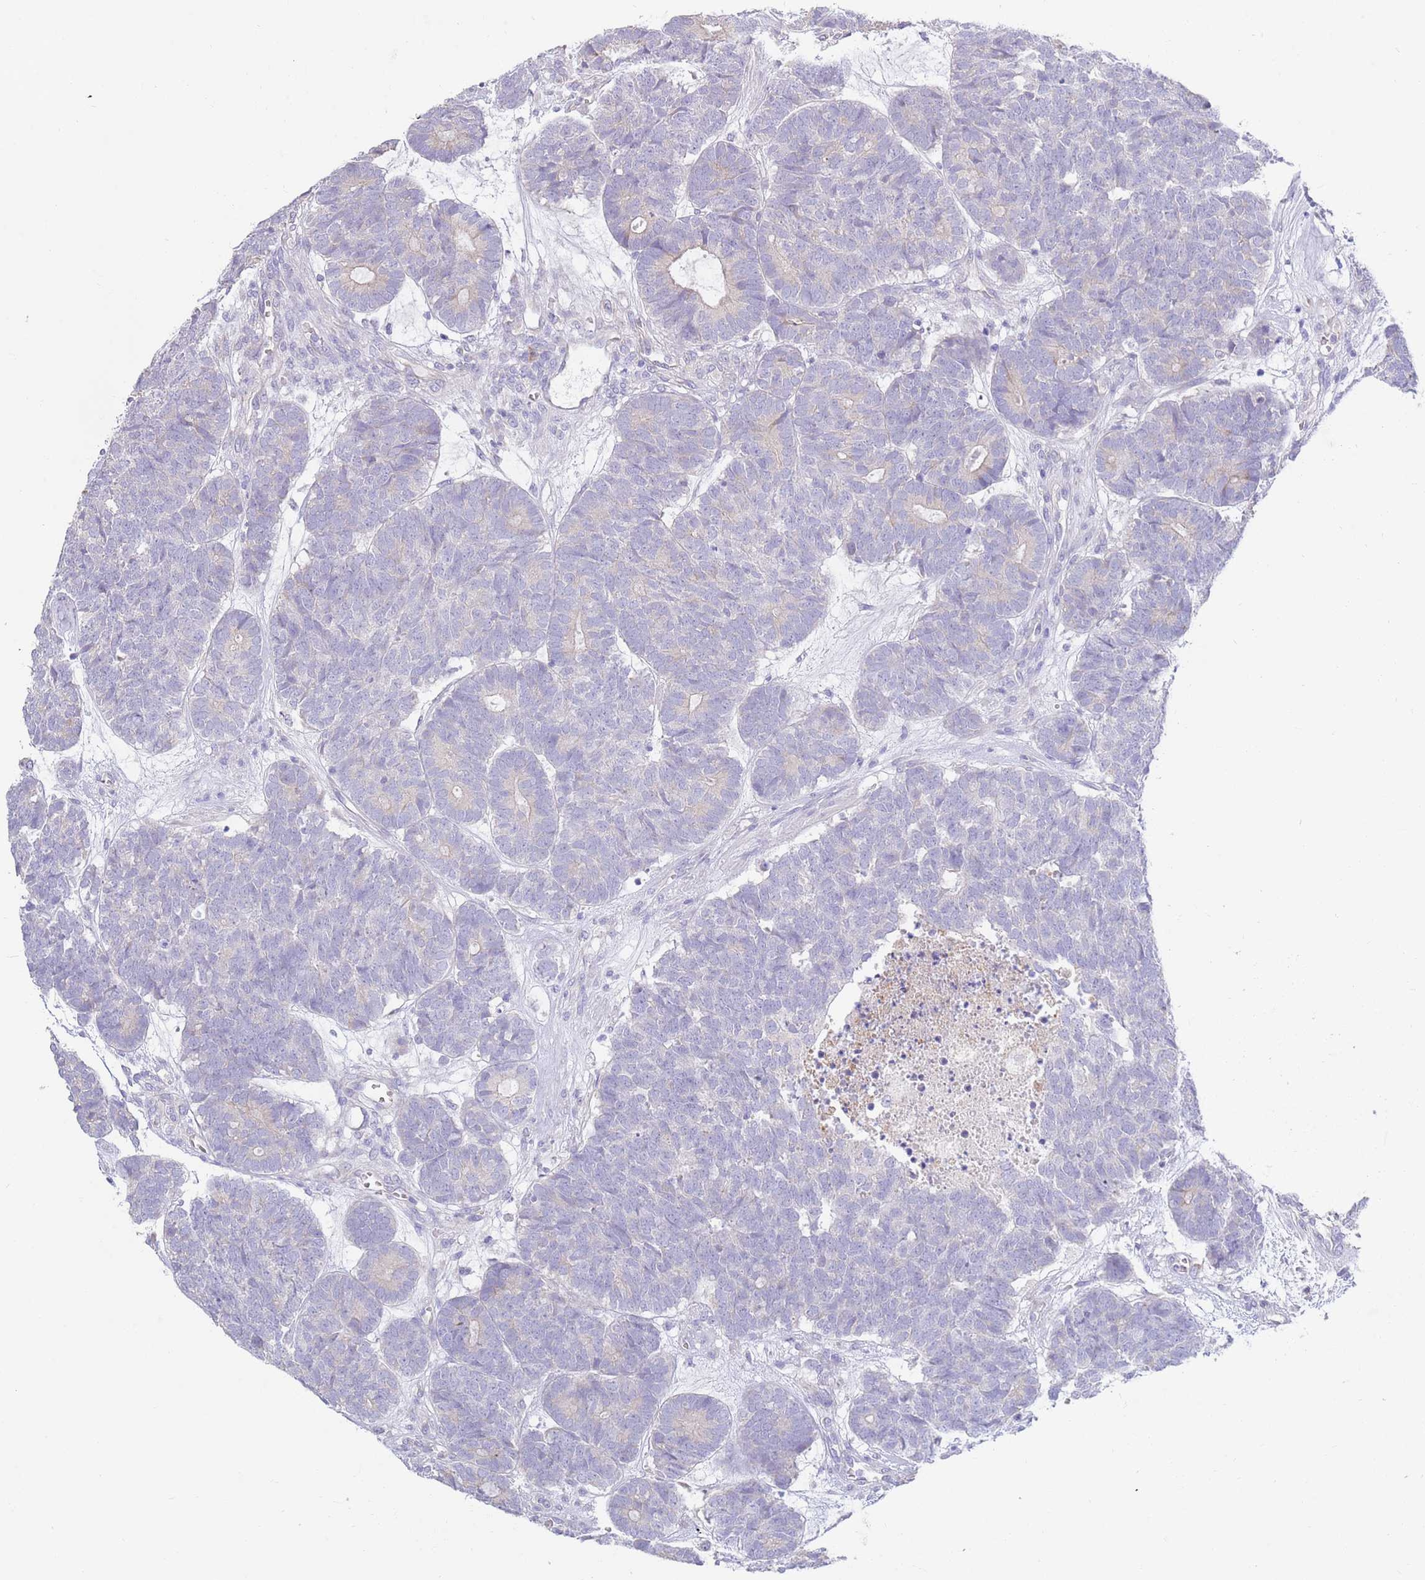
{"staining": {"intensity": "negative", "quantity": "none", "location": "none"}, "tissue": "head and neck cancer", "cell_type": "Tumor cells", "image_type": "cancer", "snomed": [{"axis": "morphology", "description": "Adenocarcinoma, NOS"}, {"axis": "topography", "description": "Head-Neck"}], "caption": "A histopathology image of human adenocarcinoma (head and neck) is negative for staining in tumor cells.", "gene": "CCDC149", "patient": {"sex": "female", "age": 81}}